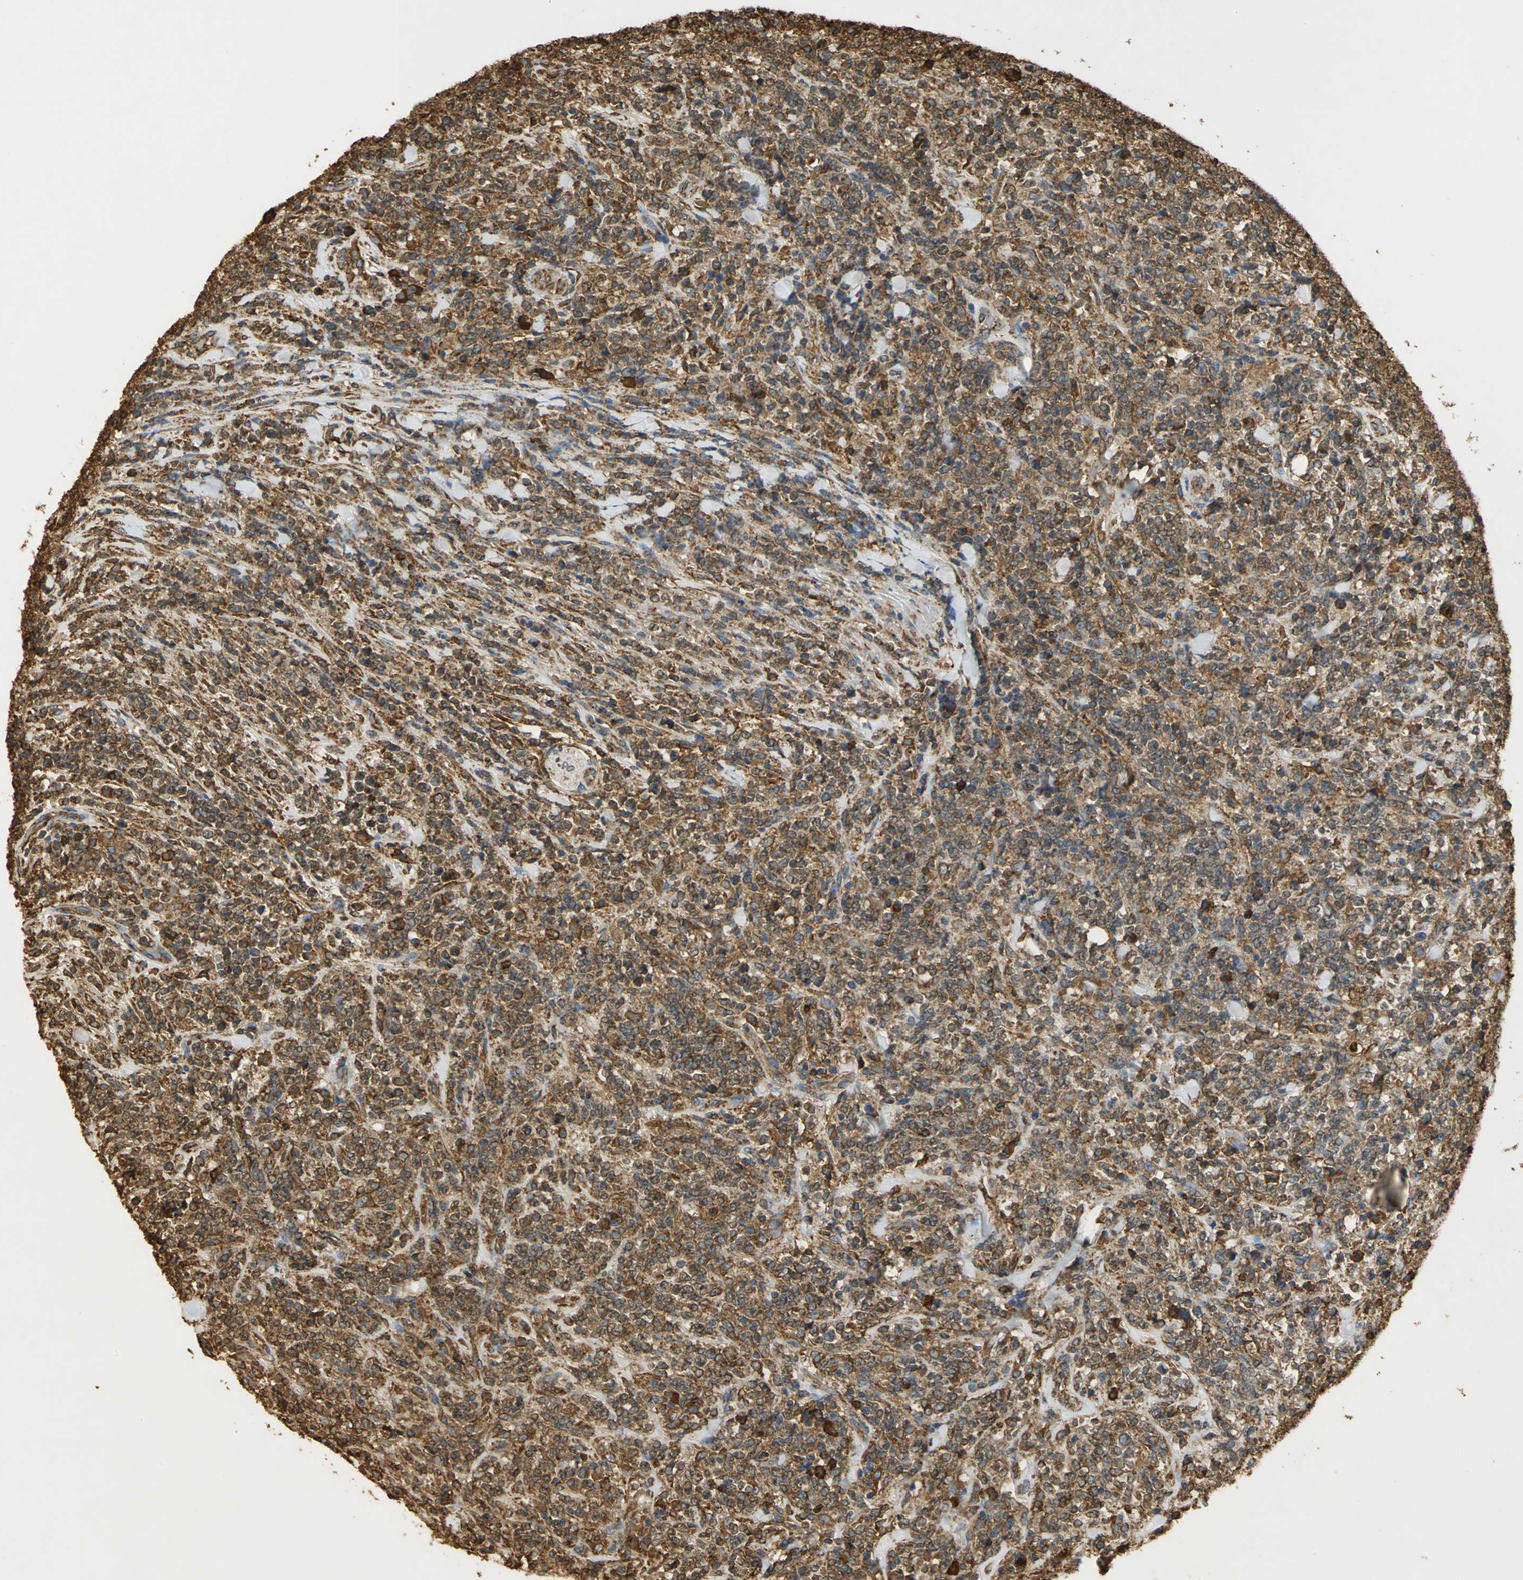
{"staining": {"intensity": "strong", "quantity": ">75%", "location": "cytoplasmic/membranous"}, "tissue": "lymphoma", "cell_type": "Tumor cells", "image_type": "cancer", "snomed": [{"axis": "morphology", "description": "Malignant lymphoma, non-Hodgkin's type, High grade"}, {"axis": "topography", "description": "Soft tissue"}], "caption": "The immunohistochemical stain labels strong cytoplasmic/membranous expression in tumor cells of lymphoma tissue. Ihc stains the protein in brown and the nuclei are stained blue.", "gene": "HSP90B1", "patient": {"sex": "male", "age": 18}}